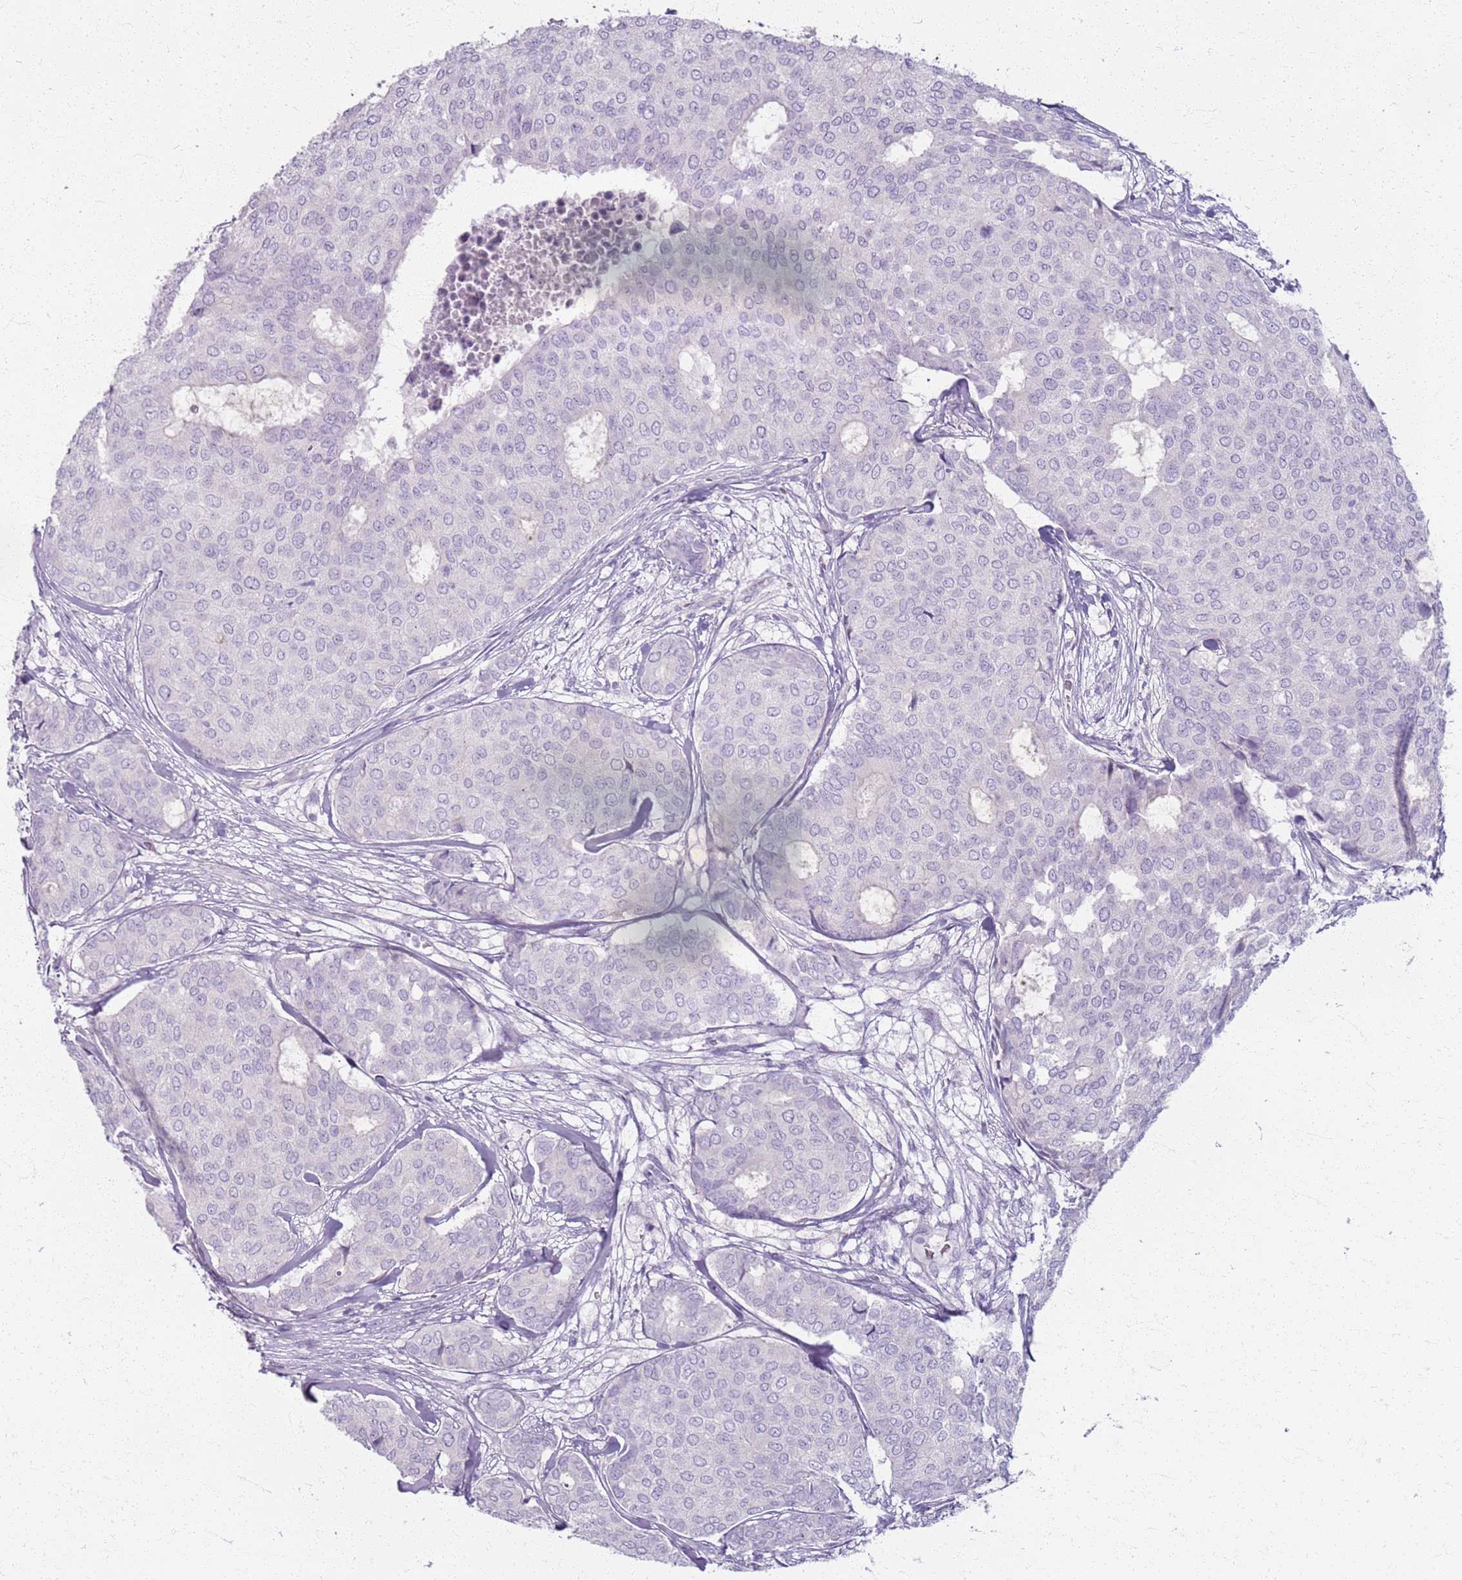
{"staining": {"intensity": "negative", "quantity": "none", "location": "none"}, "tissue": "breast cancer", "cell_type": "Tumor cells", "image_type": "cancer", "snomed": [{"axis": "morphology", "description": "Duct carcinoma"}, {"axis": "topography", "description": "Breast"}], "caption": "Immunohistochemical staining of human breast cancer demonstrates no significant positivity in tumor cells.", "gene": "CSRP3", "patient": {"sex": "female", "age": 75}}